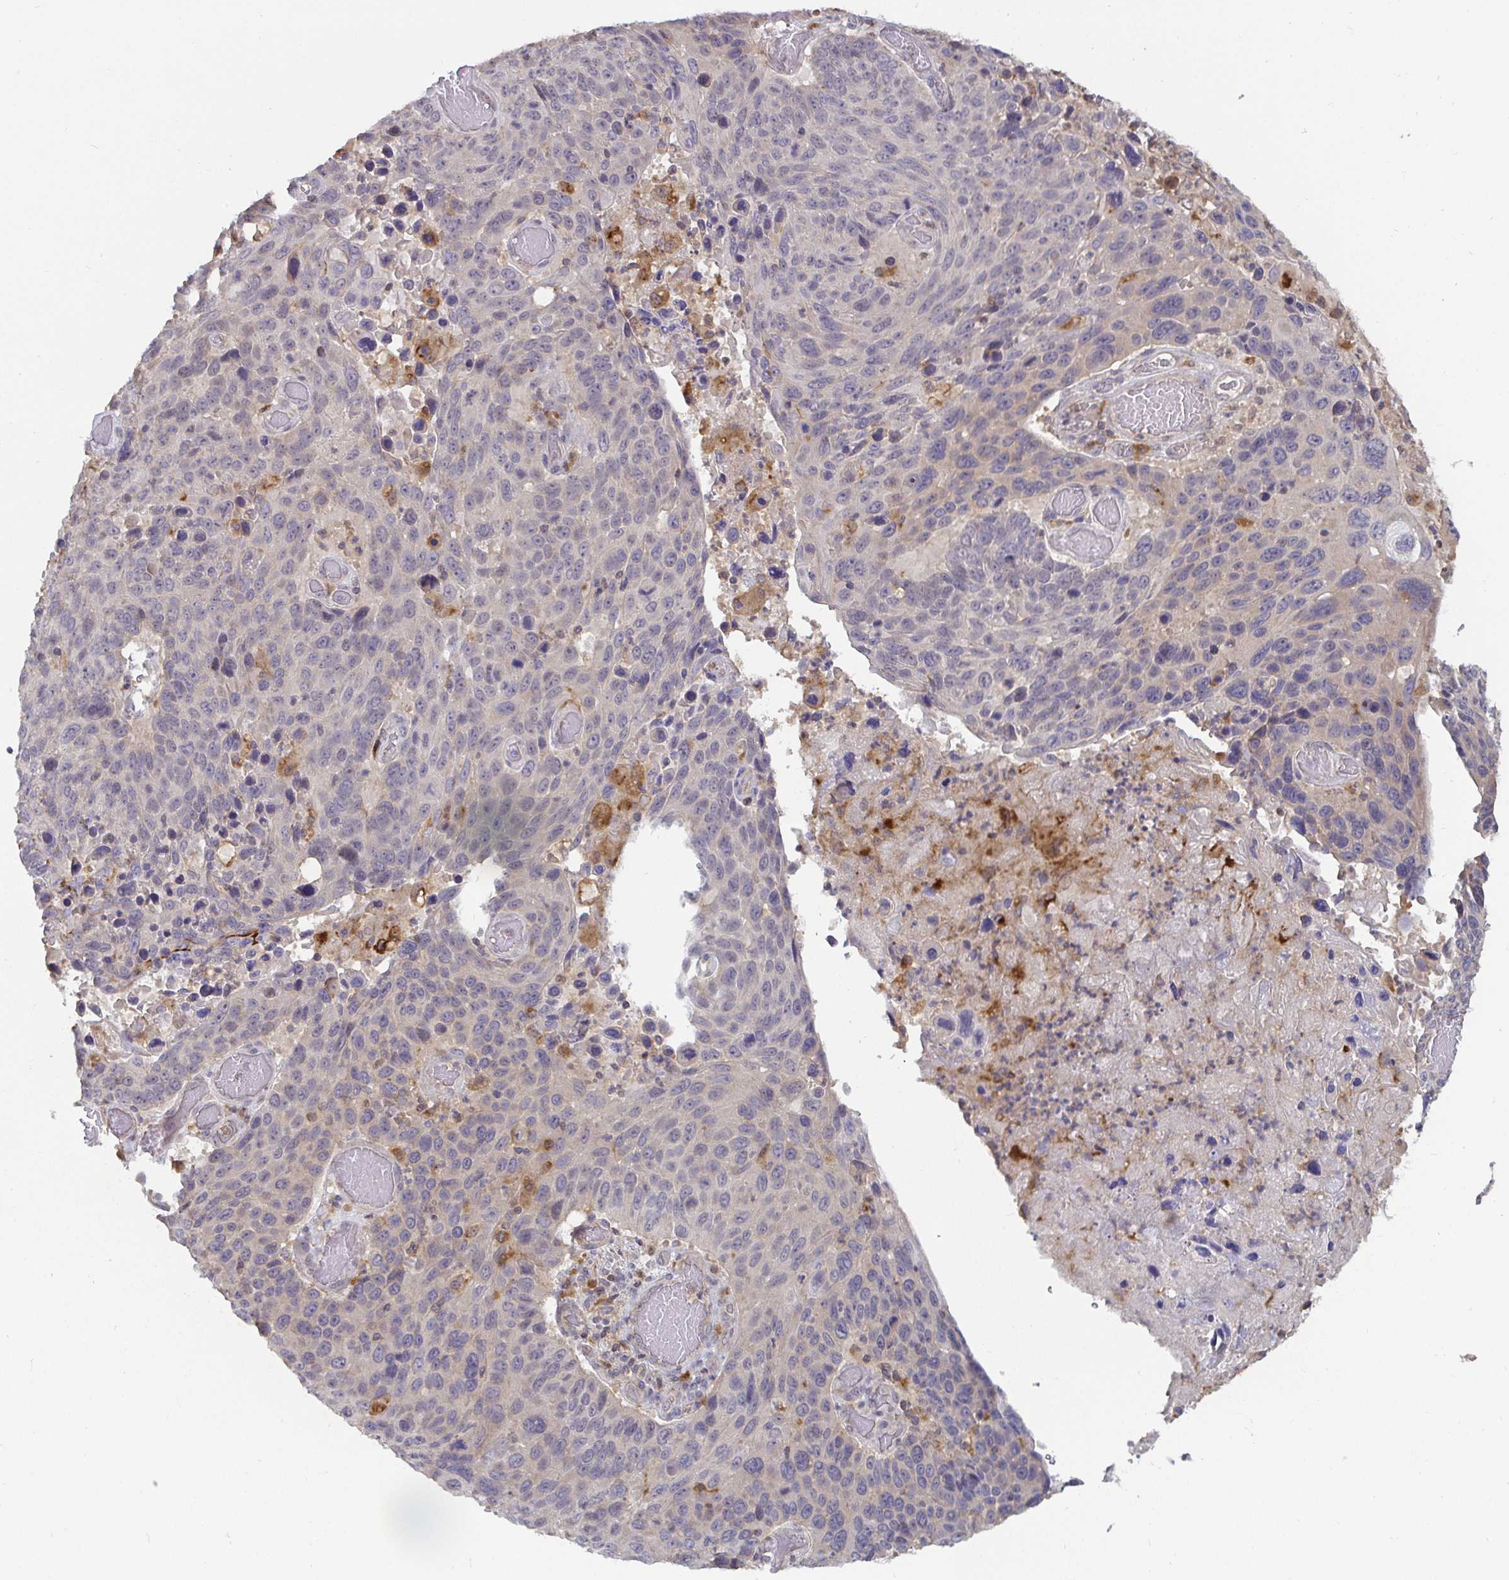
{"staining": {"intensity": "negative", "quantity": "none", "location": "none"}, "tissue": "lung cancer", "cell_type": "Tumor cells", "image_type": "cancer", "snomed": [{"axis": "morphology", "description": "Squamous cell carcinoma, NOS"}, {"axis": "topography", "description": "Lung"}], "caption": "Immunohistochemistry (IHC) photomicrograph of lung squamous cell carcinoma stained for a protein (brown), which shows no expression in tumor cells. (DAB (3,3'-diaminobenzidine) immunohistochemistry visualized using brightfield microscopy, high magnification).", "gene": "CDH18", "patient": {"sex": "male", "age": 68}}